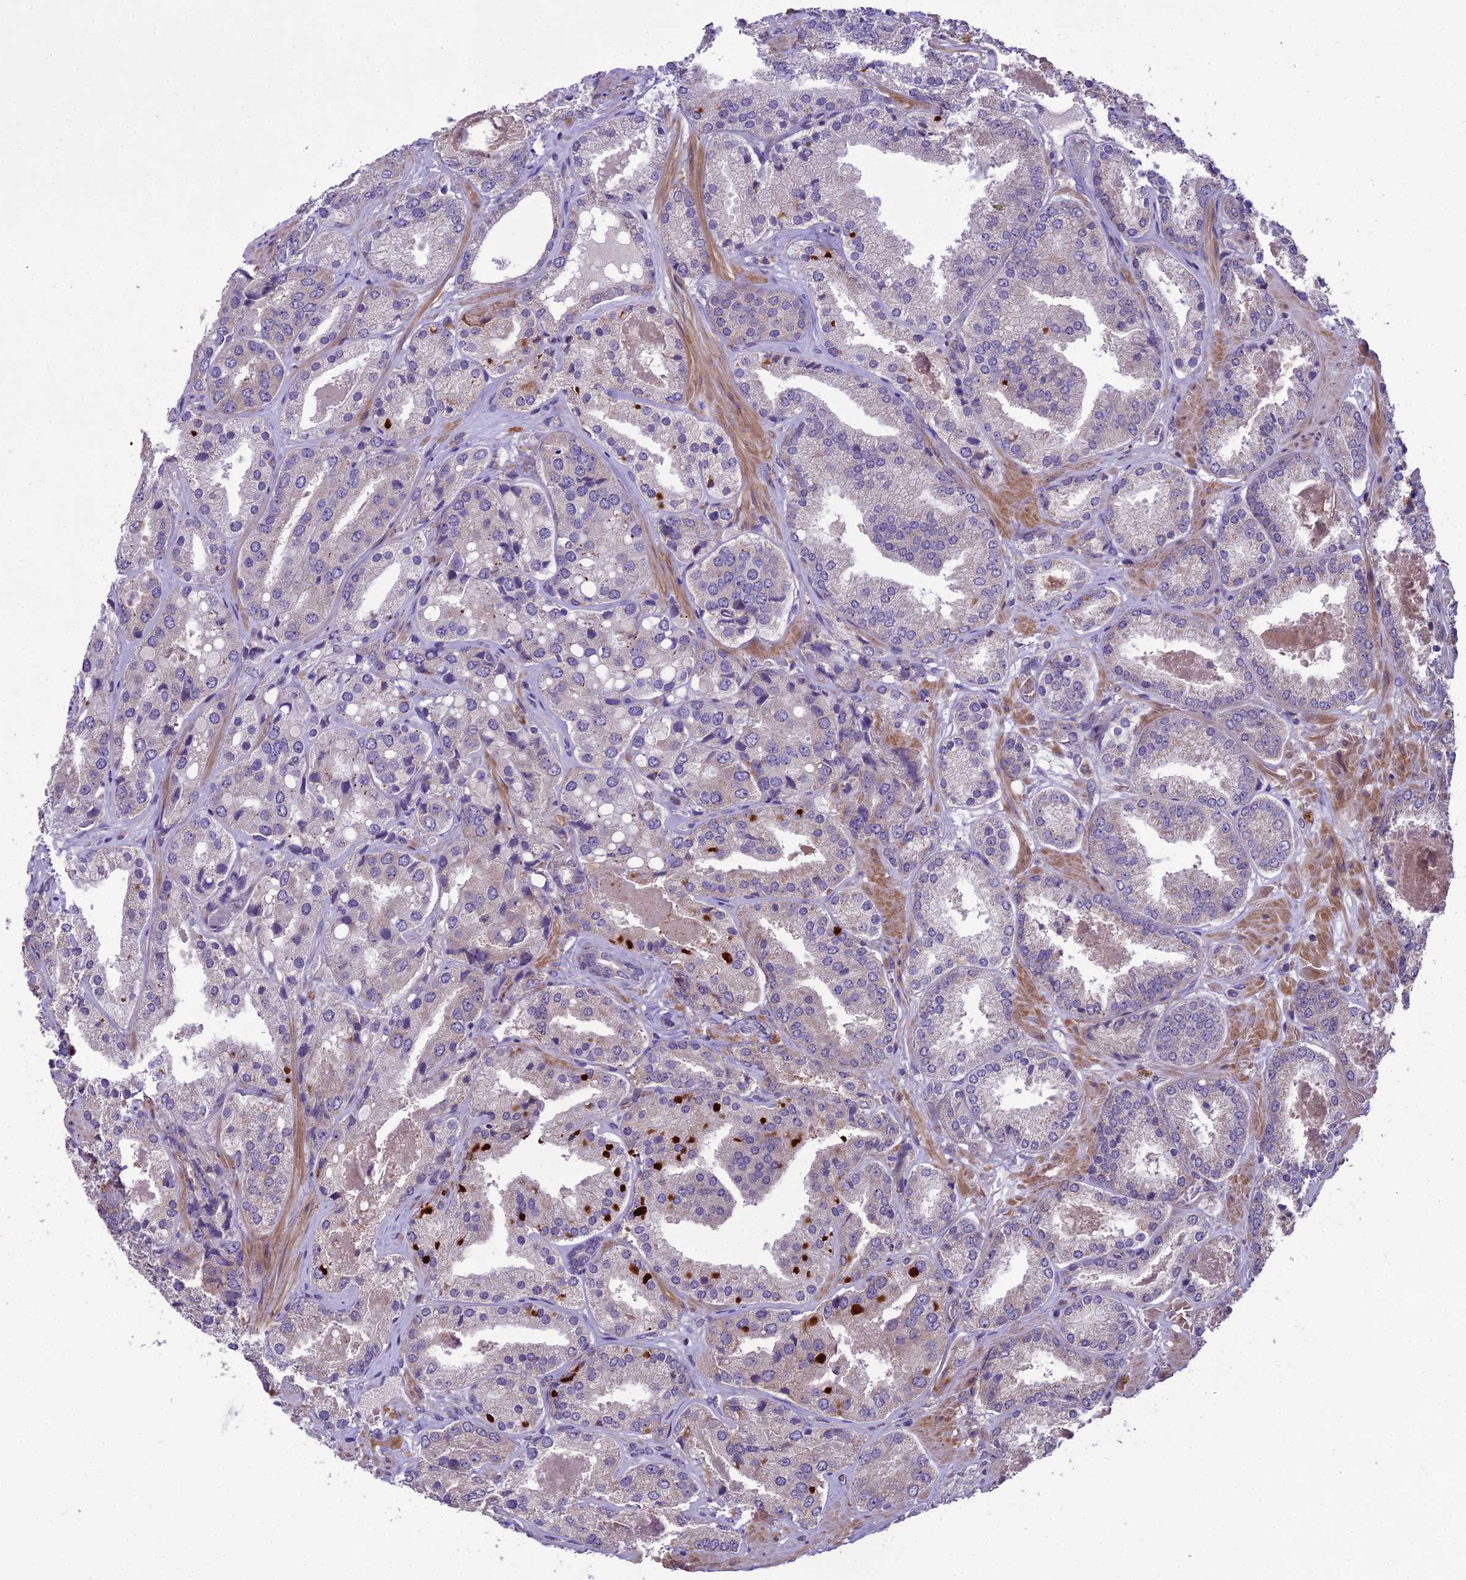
{"staining": {"intensity": "negative", "quantity": "none", "location": "none"}, "tissue": "prostate cancer", "cell_type": "Tumor cells", "image_type": "cancer", "snomed": [{"axis": "morphology", "description": "Adenocarcinoma, High grade"}, {"axis": "topography", "description": "Prostate"}], "caption": "There is no significant expression in tumor cells of prostate cancer.", "gene": "CENPL", "patient": {"sex": "male", "age": 63}}